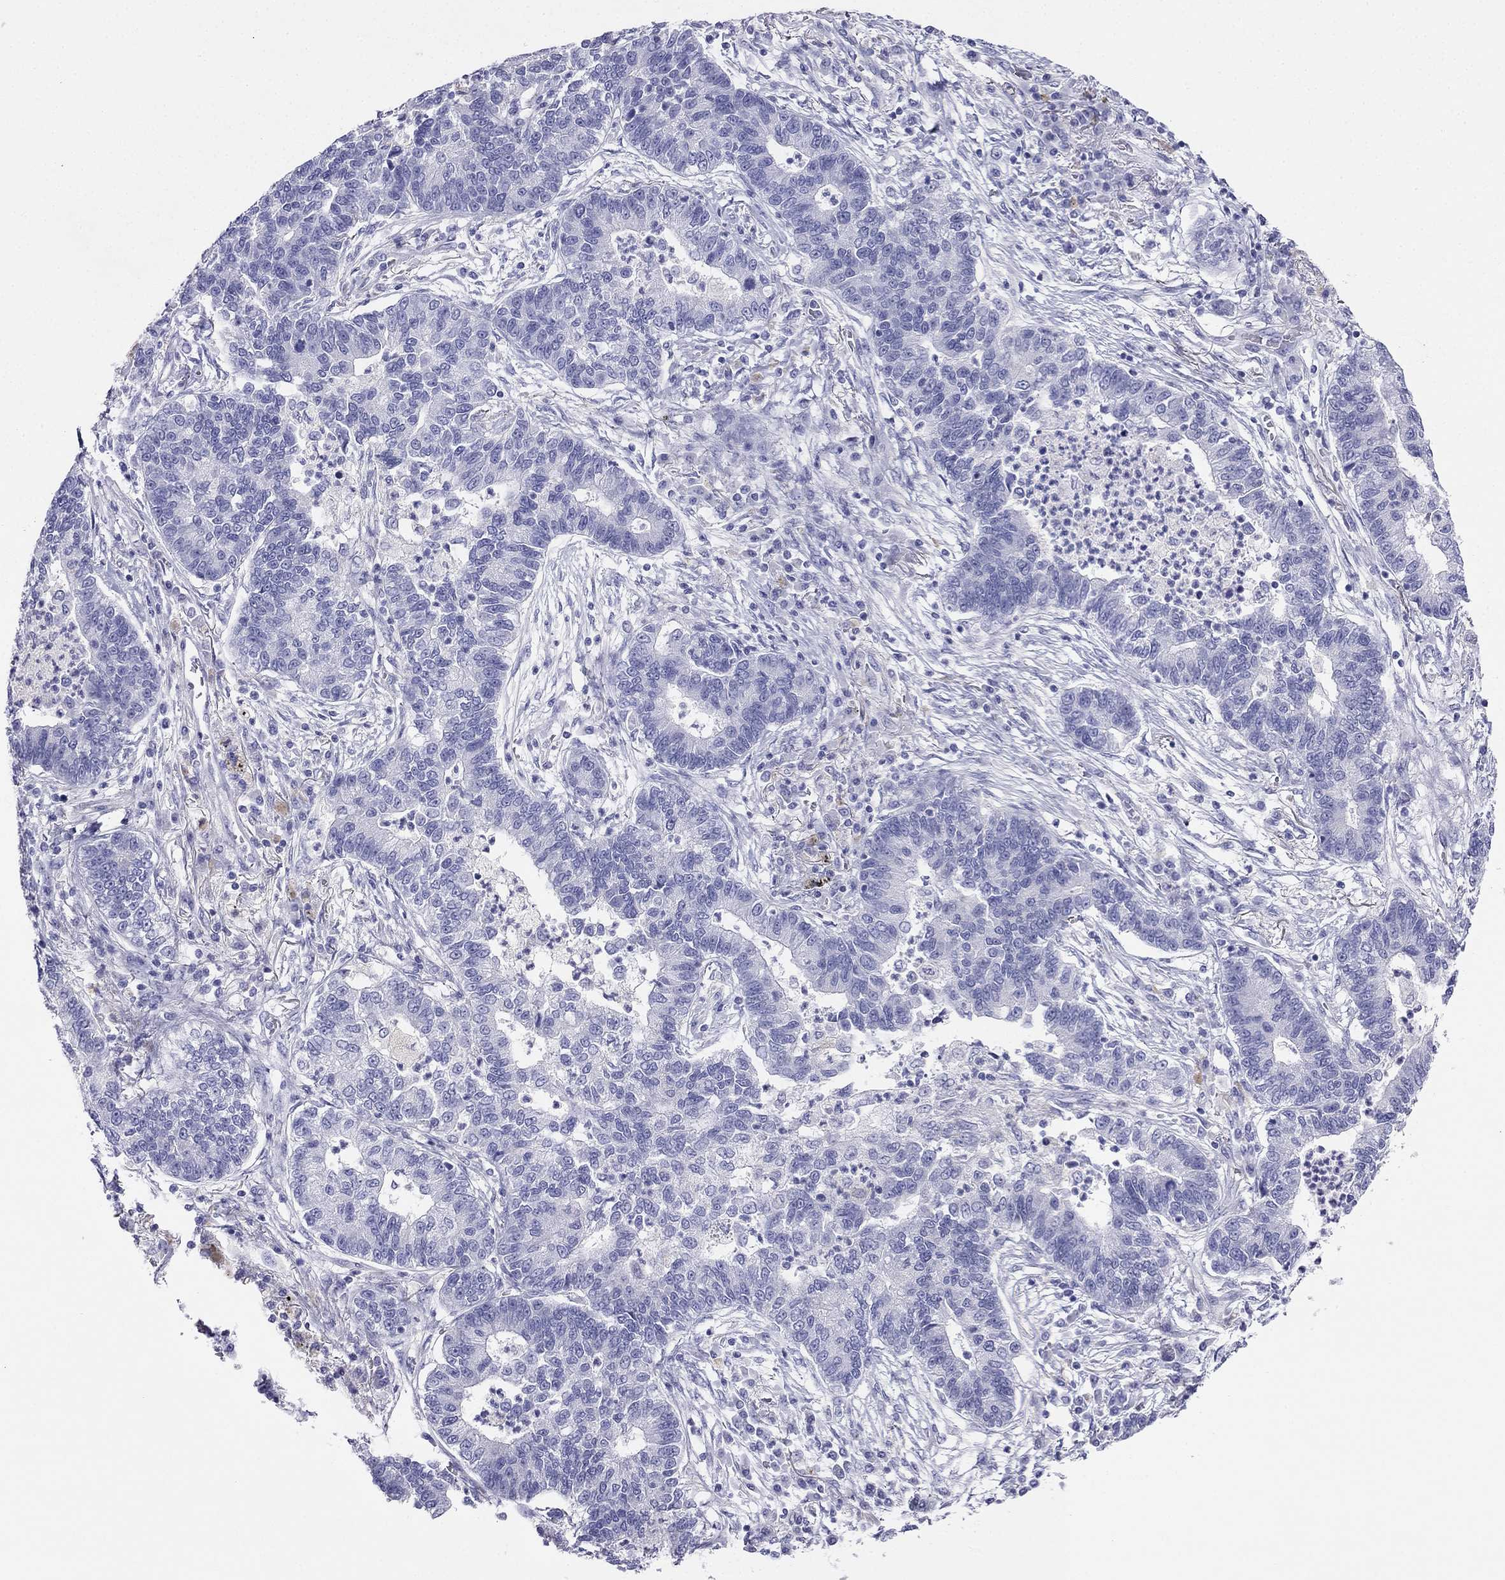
{"staining": {"intensity": "negative", "quantity": "none", "location": "none"}, "tissue": "lung cancer", "cell_type": "Tumor cells", "image_type": "cancer", "snomed": [{"axis": "morphology", "description": "Adenocarcinoma, NOS"}, {"axis": "topography", "description": "Lung"}], "caption": "Immunohistochemistry (IHC) histopathology image of neoplastic tissue: adenocarcinoma (lung) stained with DAB reveals no significant protein staining in tumor cells.", "gene": "ALOXE3", "patient": {"sex": "female", "age": 57}}